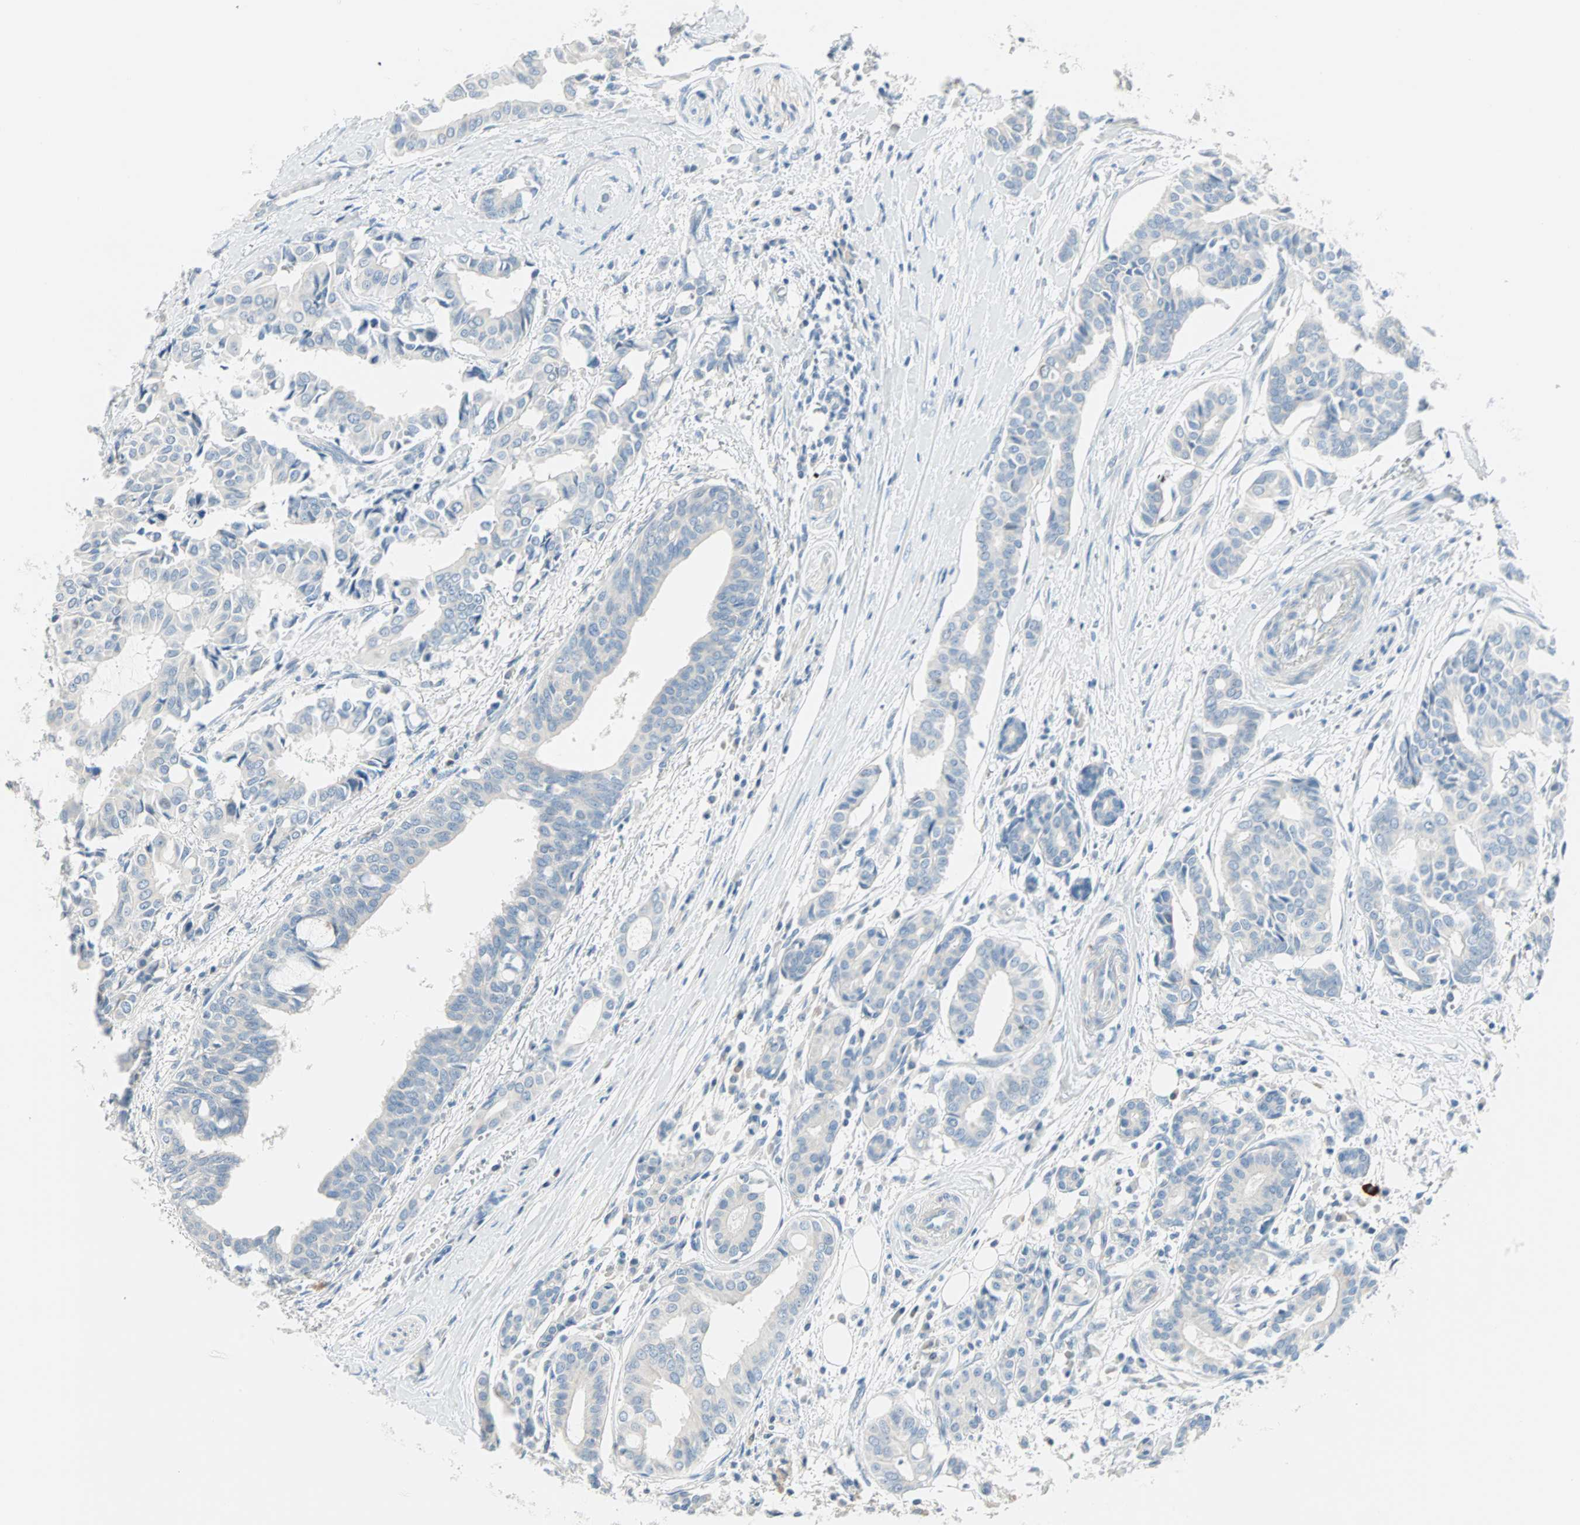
{"staining": {"intensity": "negative", "quantity": "none", "location": "none"}, "tissue": "head and neck cancer", "cell_type": "Tumor cells", "image_type": "cancer", "snomed": [{"axis": "morphology", "description": "Adenocarcinoma, NOS"}, {"axis": "topography", "description": "Salivary gland"}, {"axis": "topography", "description": "Head-Neck"}], "caption": "Head and neck cancer stained for a protein using IHC demonstrates no positivity tumor cells.", "gene": "SULT1C2", "patient": {"sex": "female", "age": 59}}